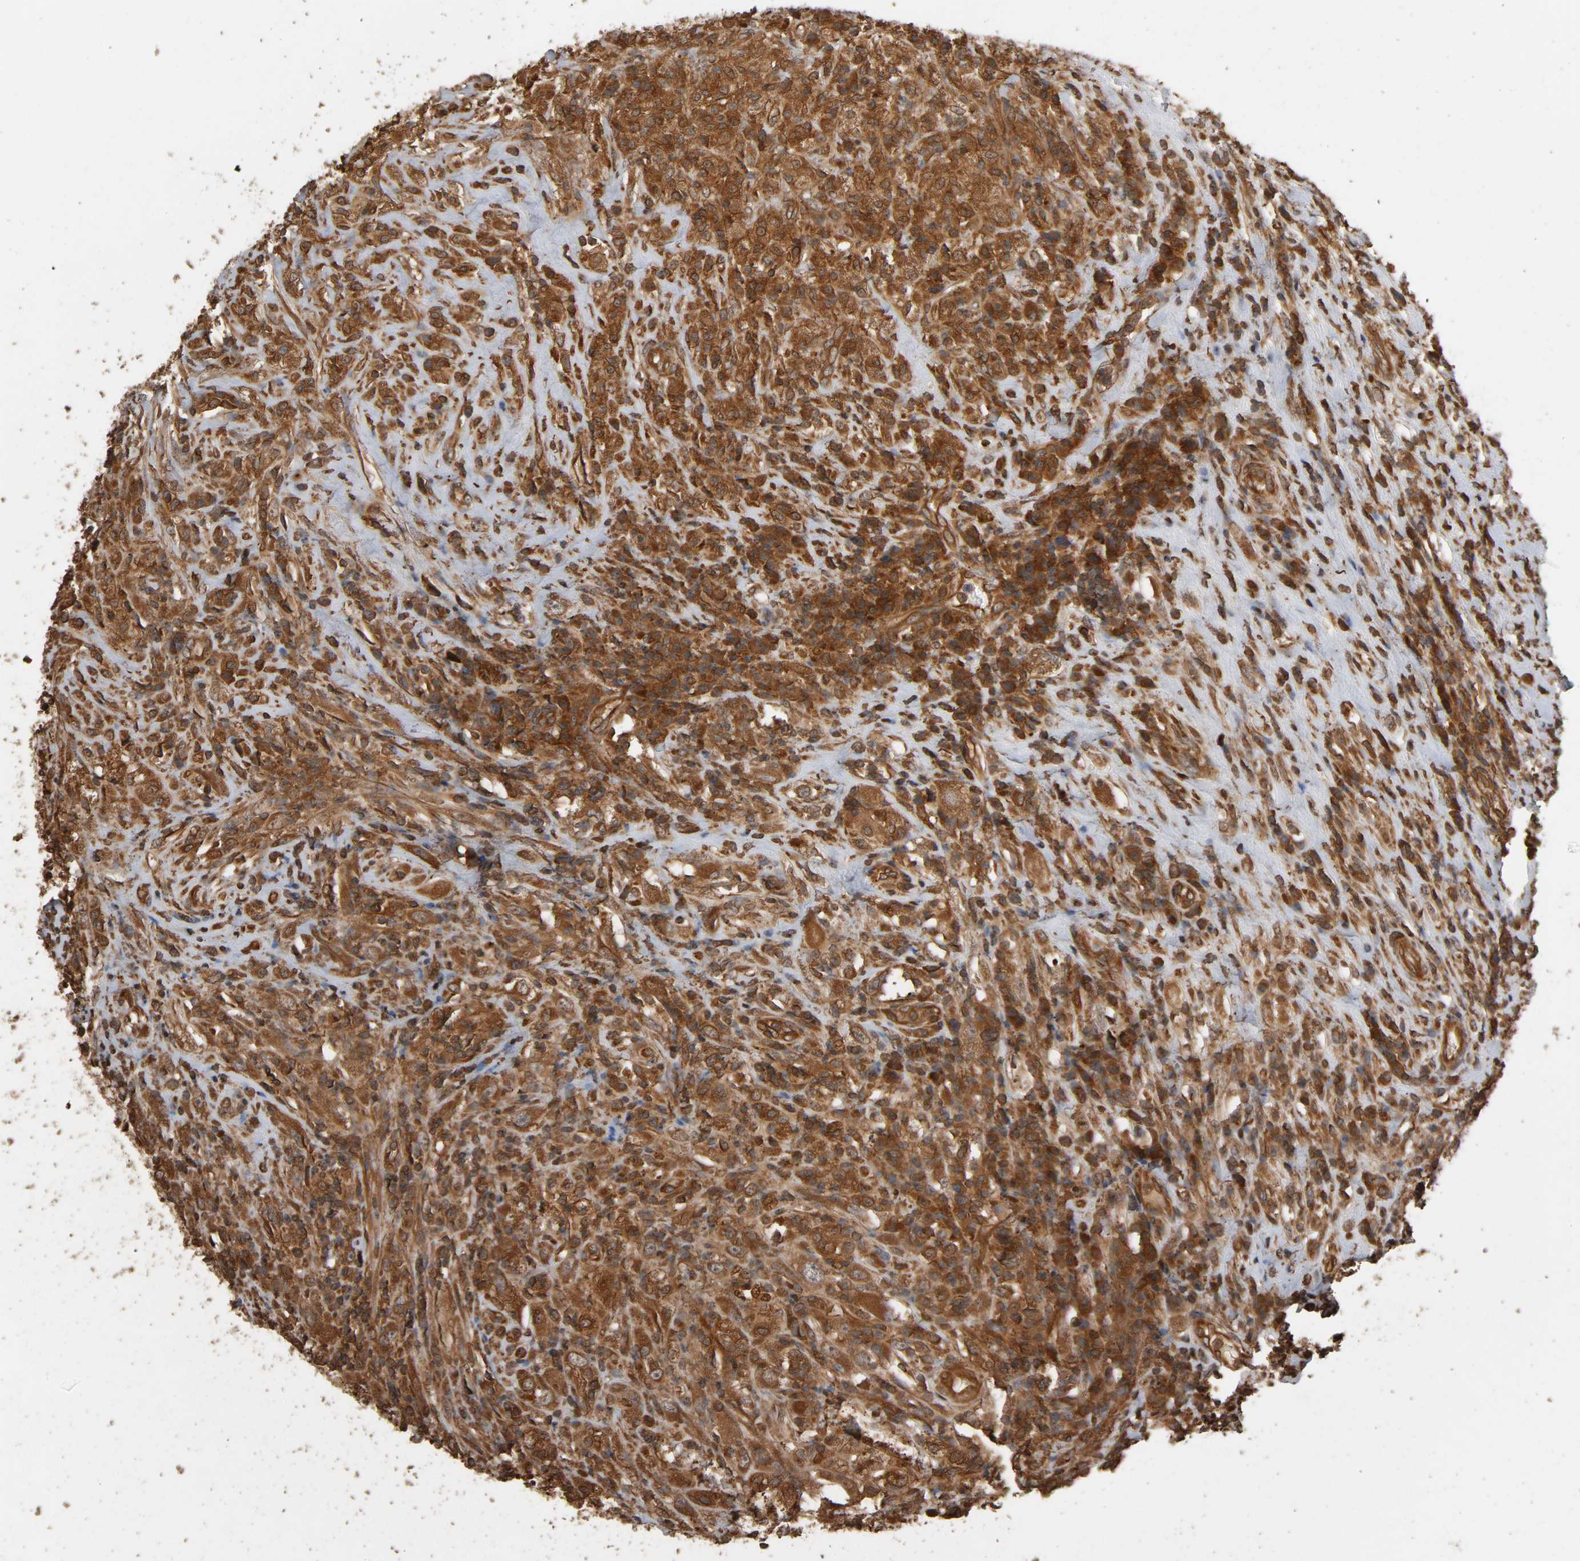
{"staining": {"intensity": "moderate", "quantity": ">75%", "location": "cytoplasmic/membranous"}, "tissue": "testis cancer", "cell_type": "Tumor cells", "image_type": "cancer", "snomed": [{"axis": "morphology", "description": "Necrosis, NOS"}, {"axis": "morphology", "description": "Carcinoma, Embryonal, NOS"}, {"axis": "topography", "description": "Testis"}], "caption": "Testis cancer was stained to show a protein in brown. There is medium levels of moderate cytoplasmic/membranous positivity in about >75% of tumor cells.", "gene": "RPS6KA6", "patient": {"sex": "male", "age": 19}}